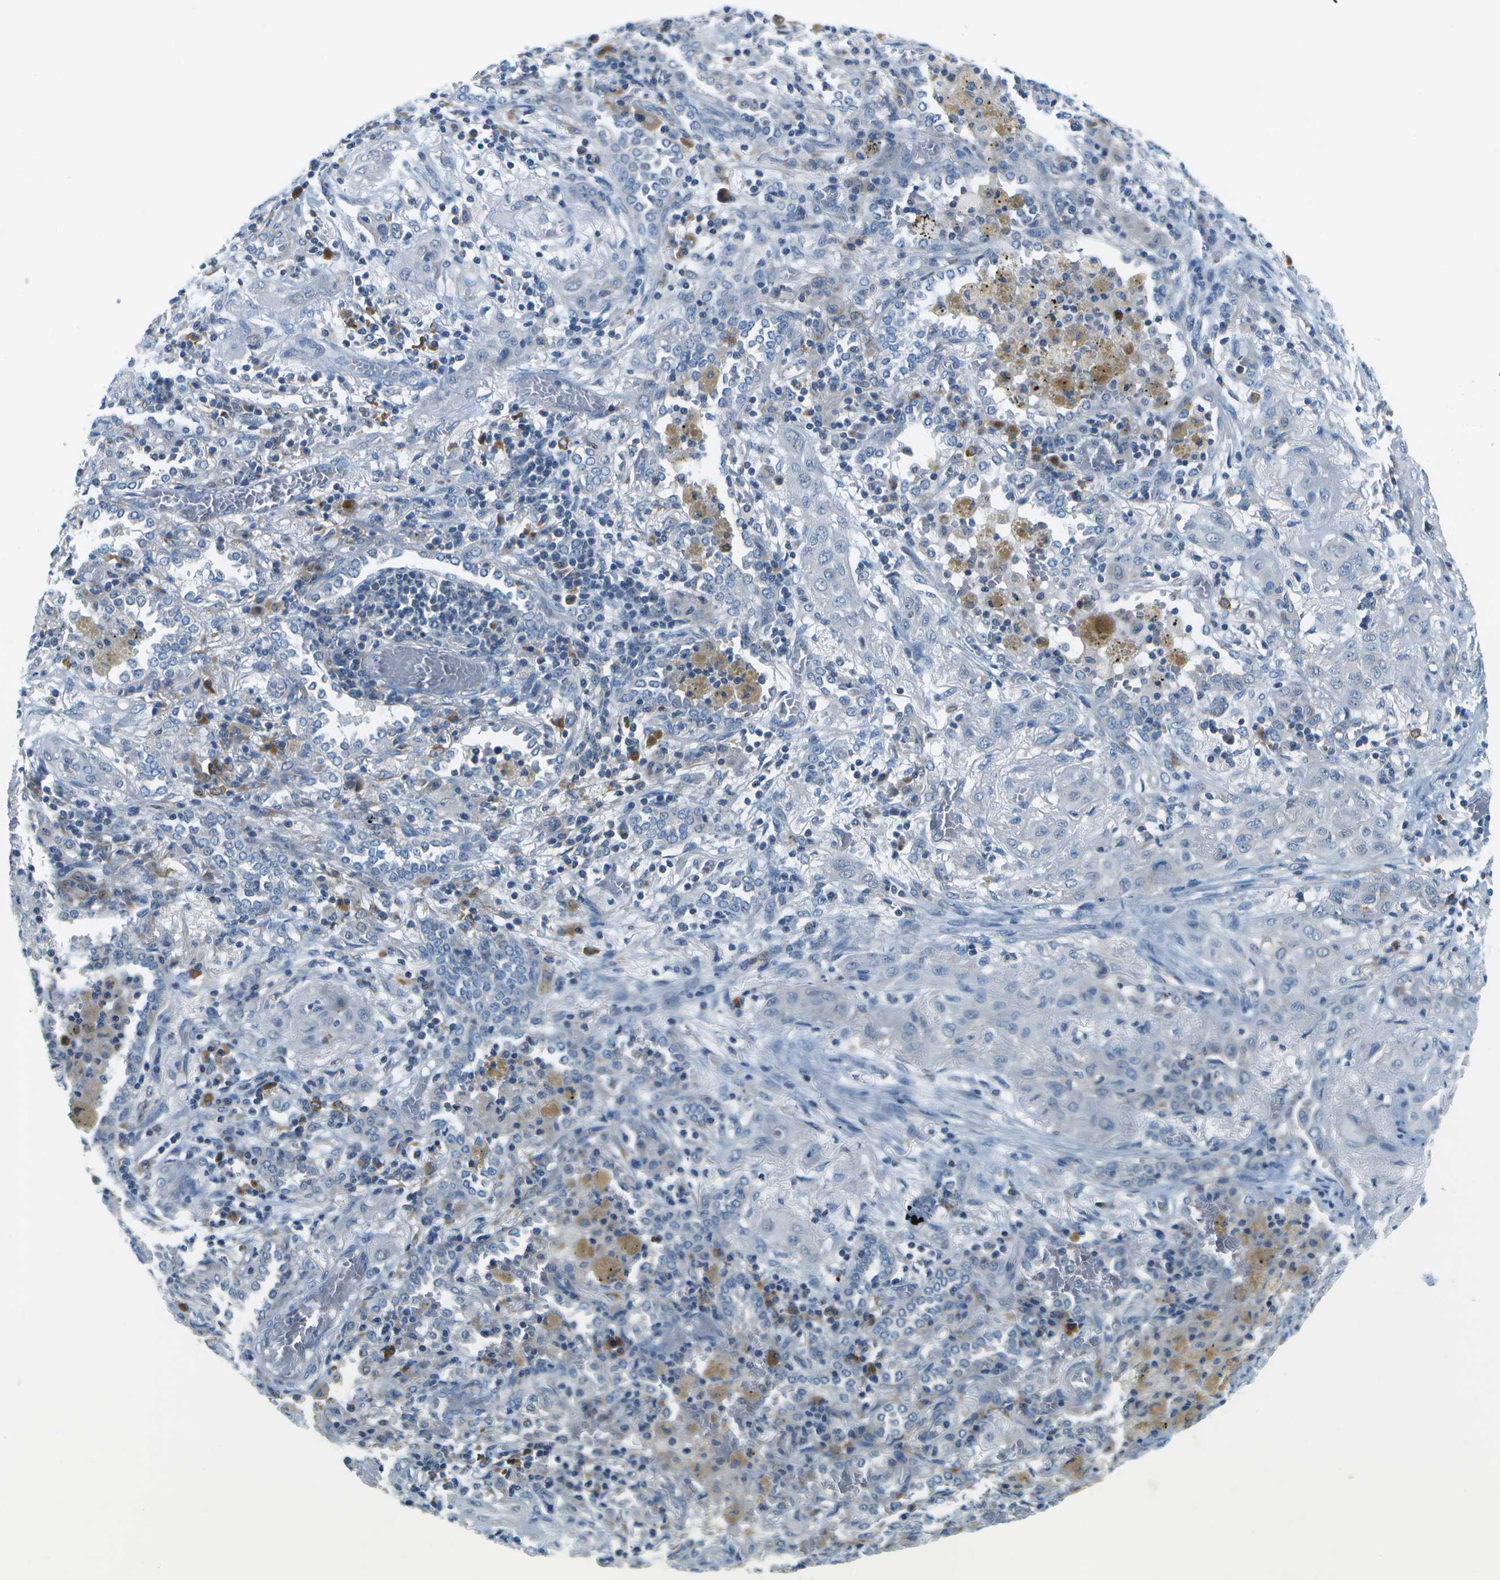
{"staining": {"intensity": "negative", "quantity": "none", "location": "none"}, "tissue": "lung cancer", "cell_type": "Tumor cells", "image_type": "cancer", "snomed": [{"axis": "morphology", "description": "Squamous cell carcinoma, NOS"}, {"axis": "topography", "description": "Lung"}], "caption": "Tumor cells show no significant positivity in squamous cell carcinoma (lung).", "gene": "PTGIS", "patient": {"sex": "female", "age": 47}}